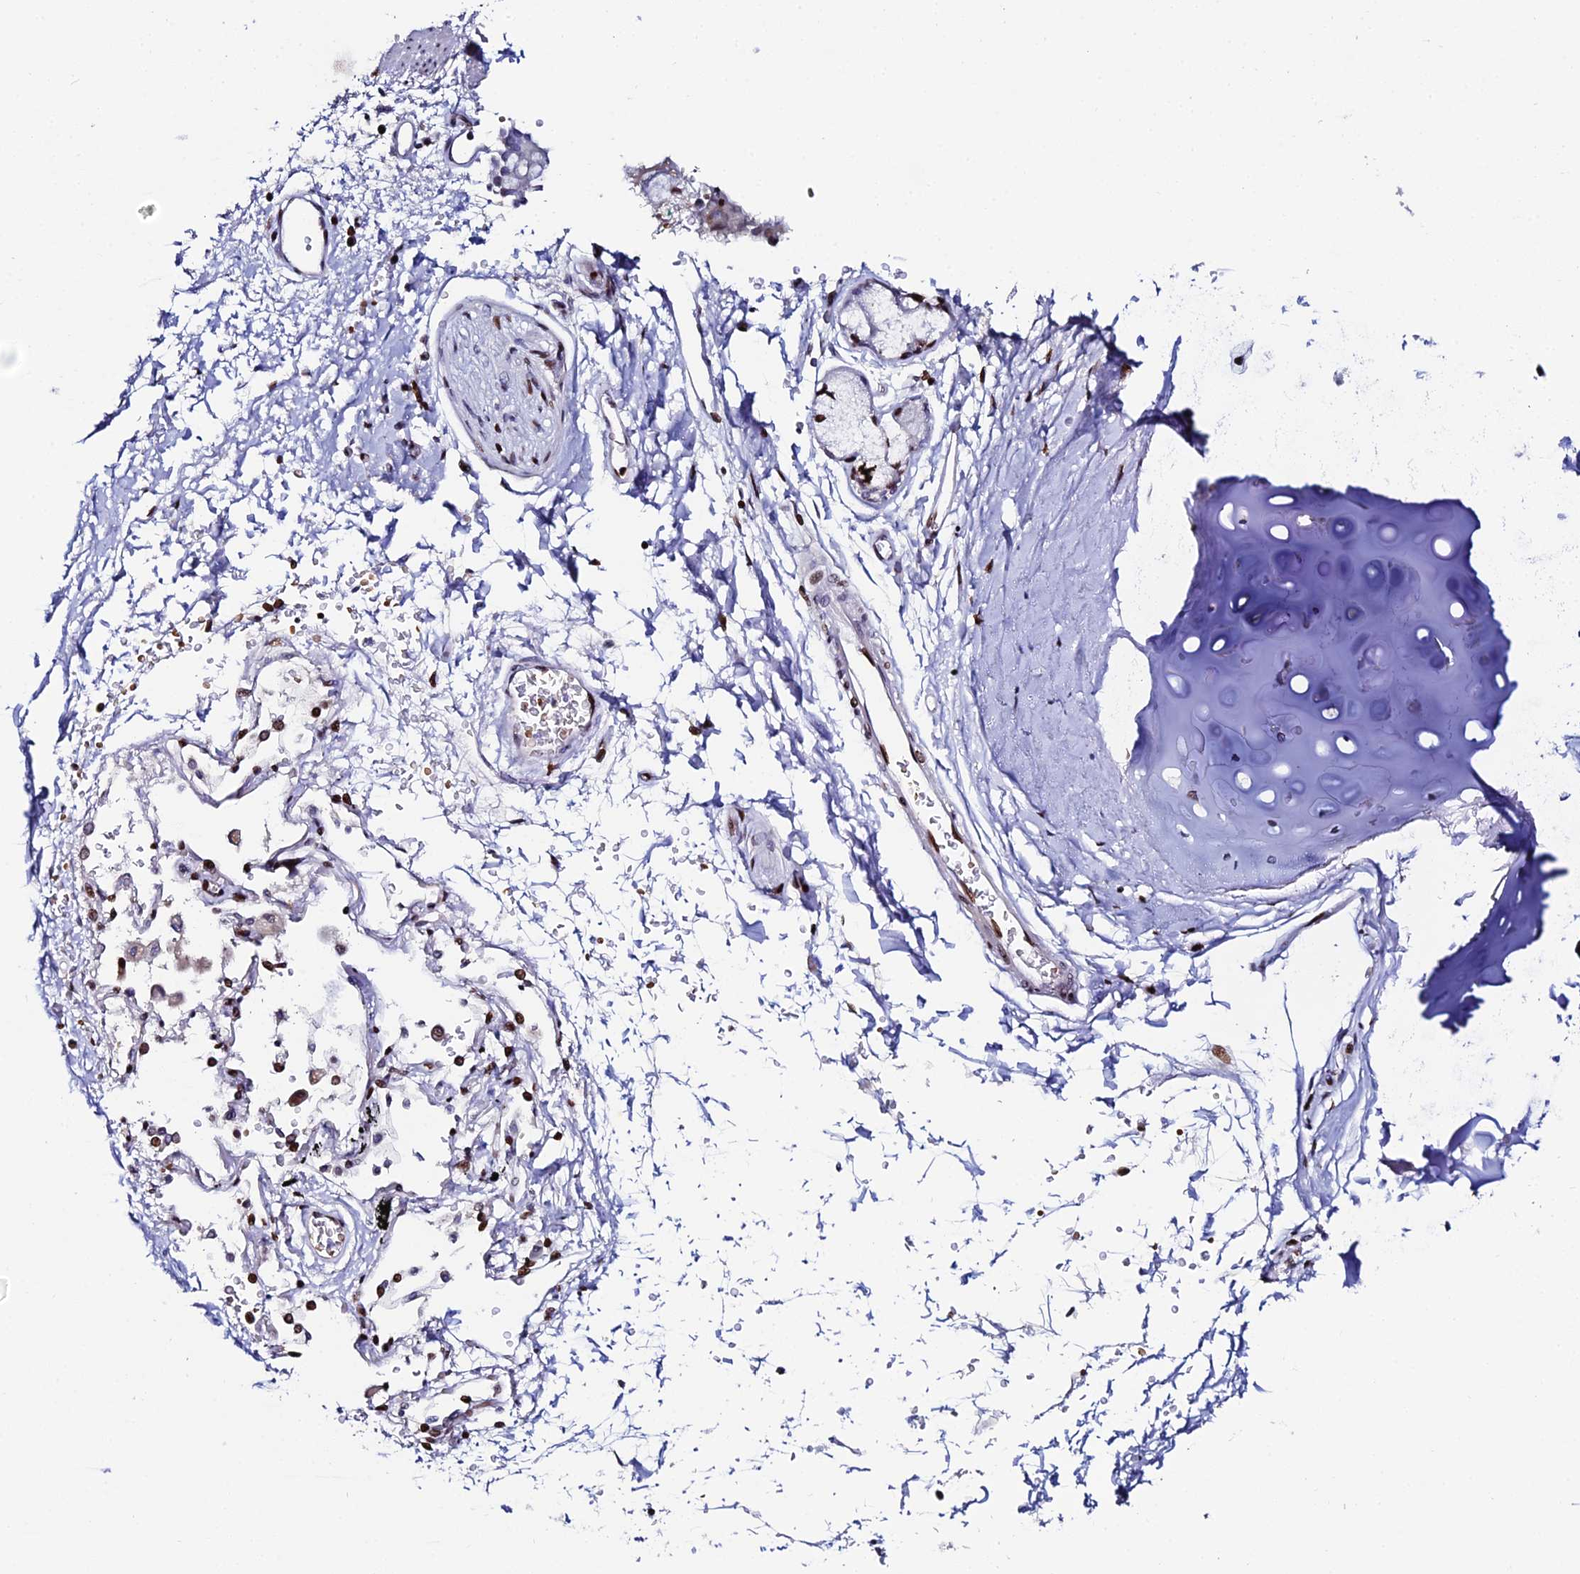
{"staining": {"intensity": "negative", "quantity": "none", "location": "none"}, "tissue": "adipose tissue", "cell_type": "Adipocytes", "image_type": "normal", "snomed": [{"axis": "morphology", "description": "Normal tissue, NOS"}, {"axis": "topography", "description": "Cartilage tissue"}], "caption": "The micrograph displays no significant staining in adipocytes of adipose tissue.", "gene": "MYNN", "patient": {"sex": "male", "age": 73}}